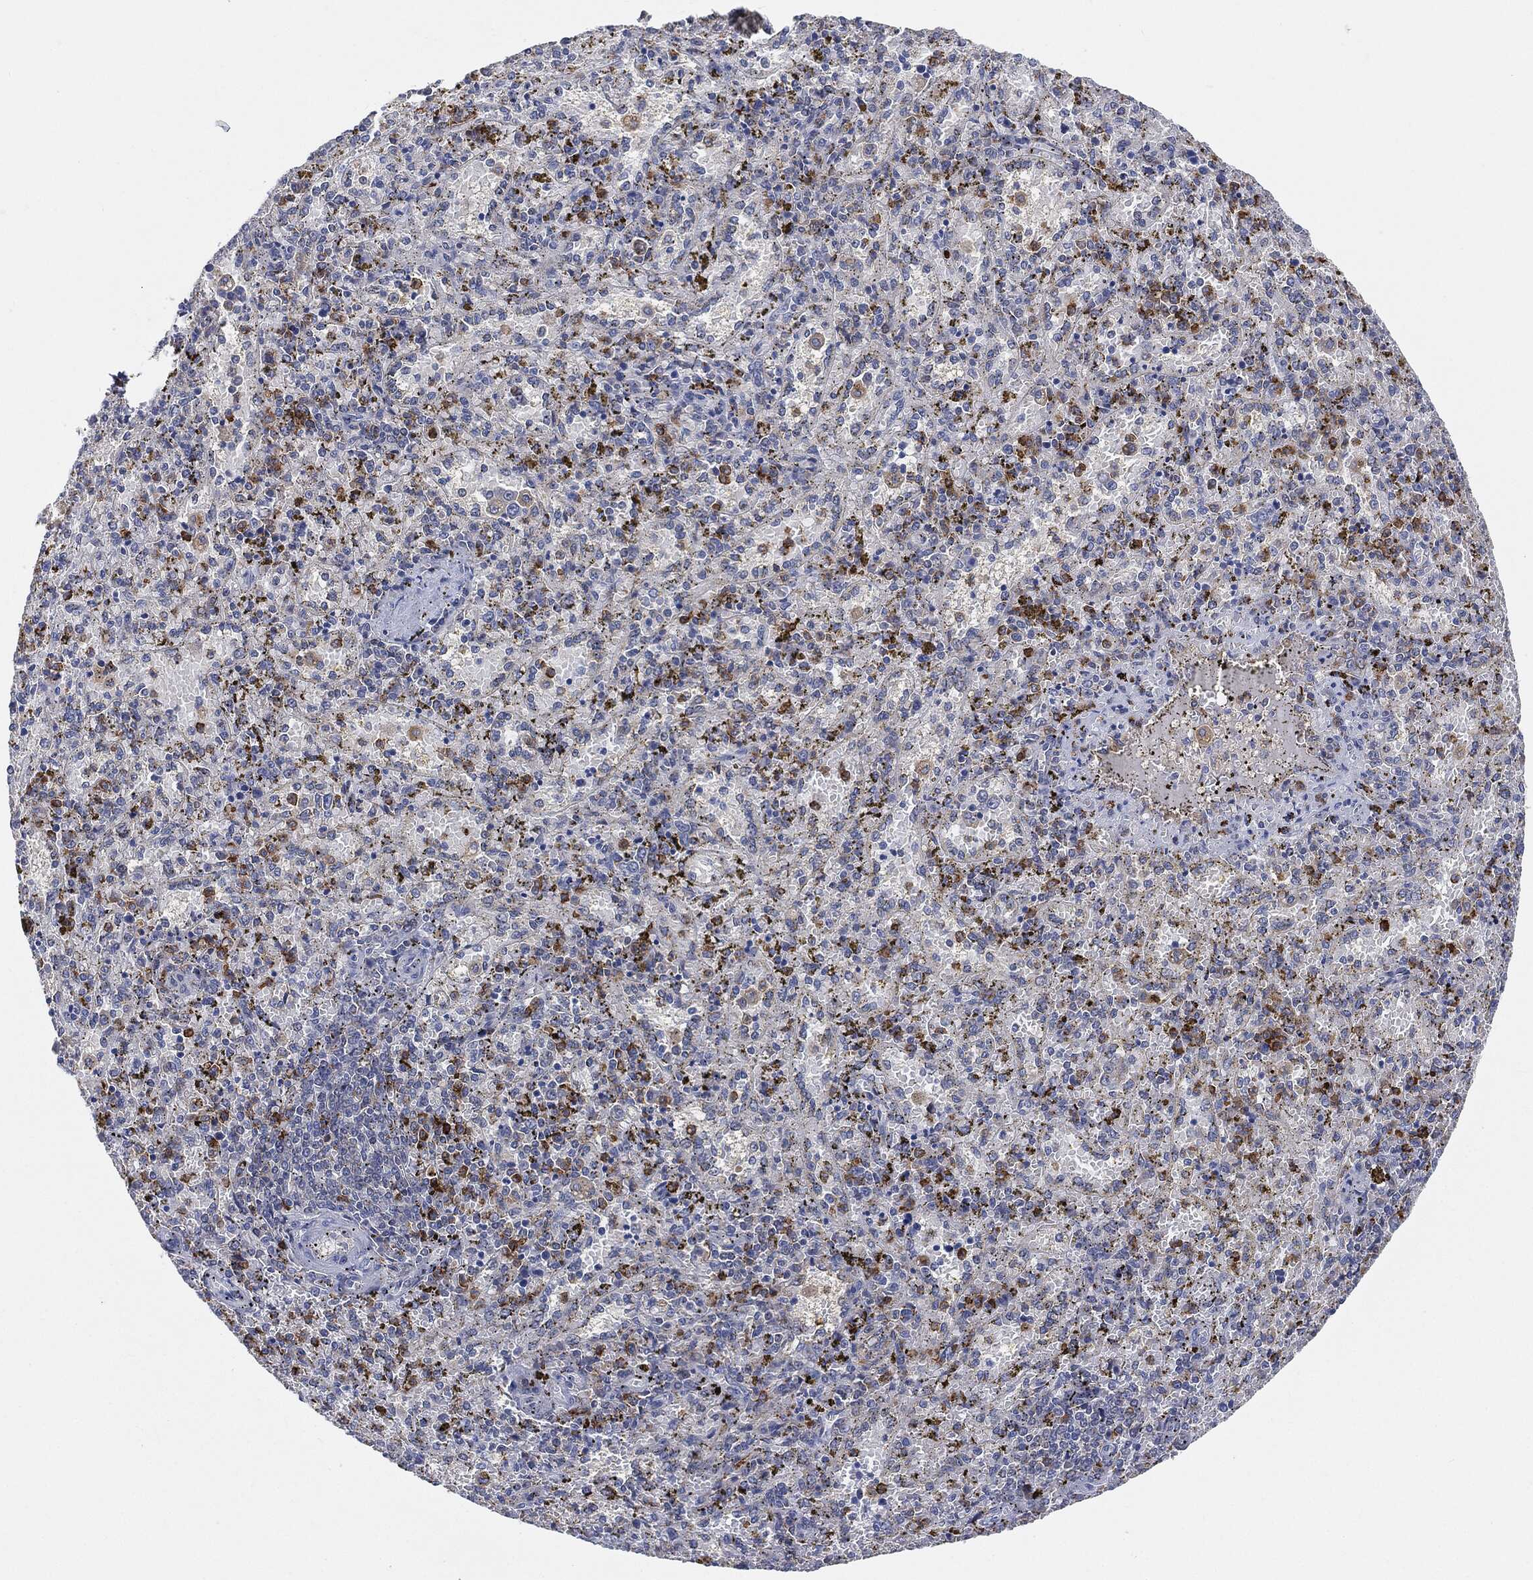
{"staining": {"intensity": "strong", "quantity": "<25%", "location": "cytoplasmic/membranous"}, "tissue": "spleen", "cell_type": "Cells in red pulp", "image_type": "normal", "snomed": [{"axis": "morphology", "description": "Normal tissue, NOS"}, {"axis": "topography", "description": "Spleen"}], "caption": "IHC (DAB (3,3'-diaminobenzidine)) staining of benign spleen shows strong cytoplasmic/membranous protein positivity in about <25% of cells in red pulp. The protein is stained brown, and the nuclei are stained in blue (DAB IHC with brightfield microscopy, high magnification).", "gene": "VSIG4", "patient": {"sex": "female", "age": 50}}